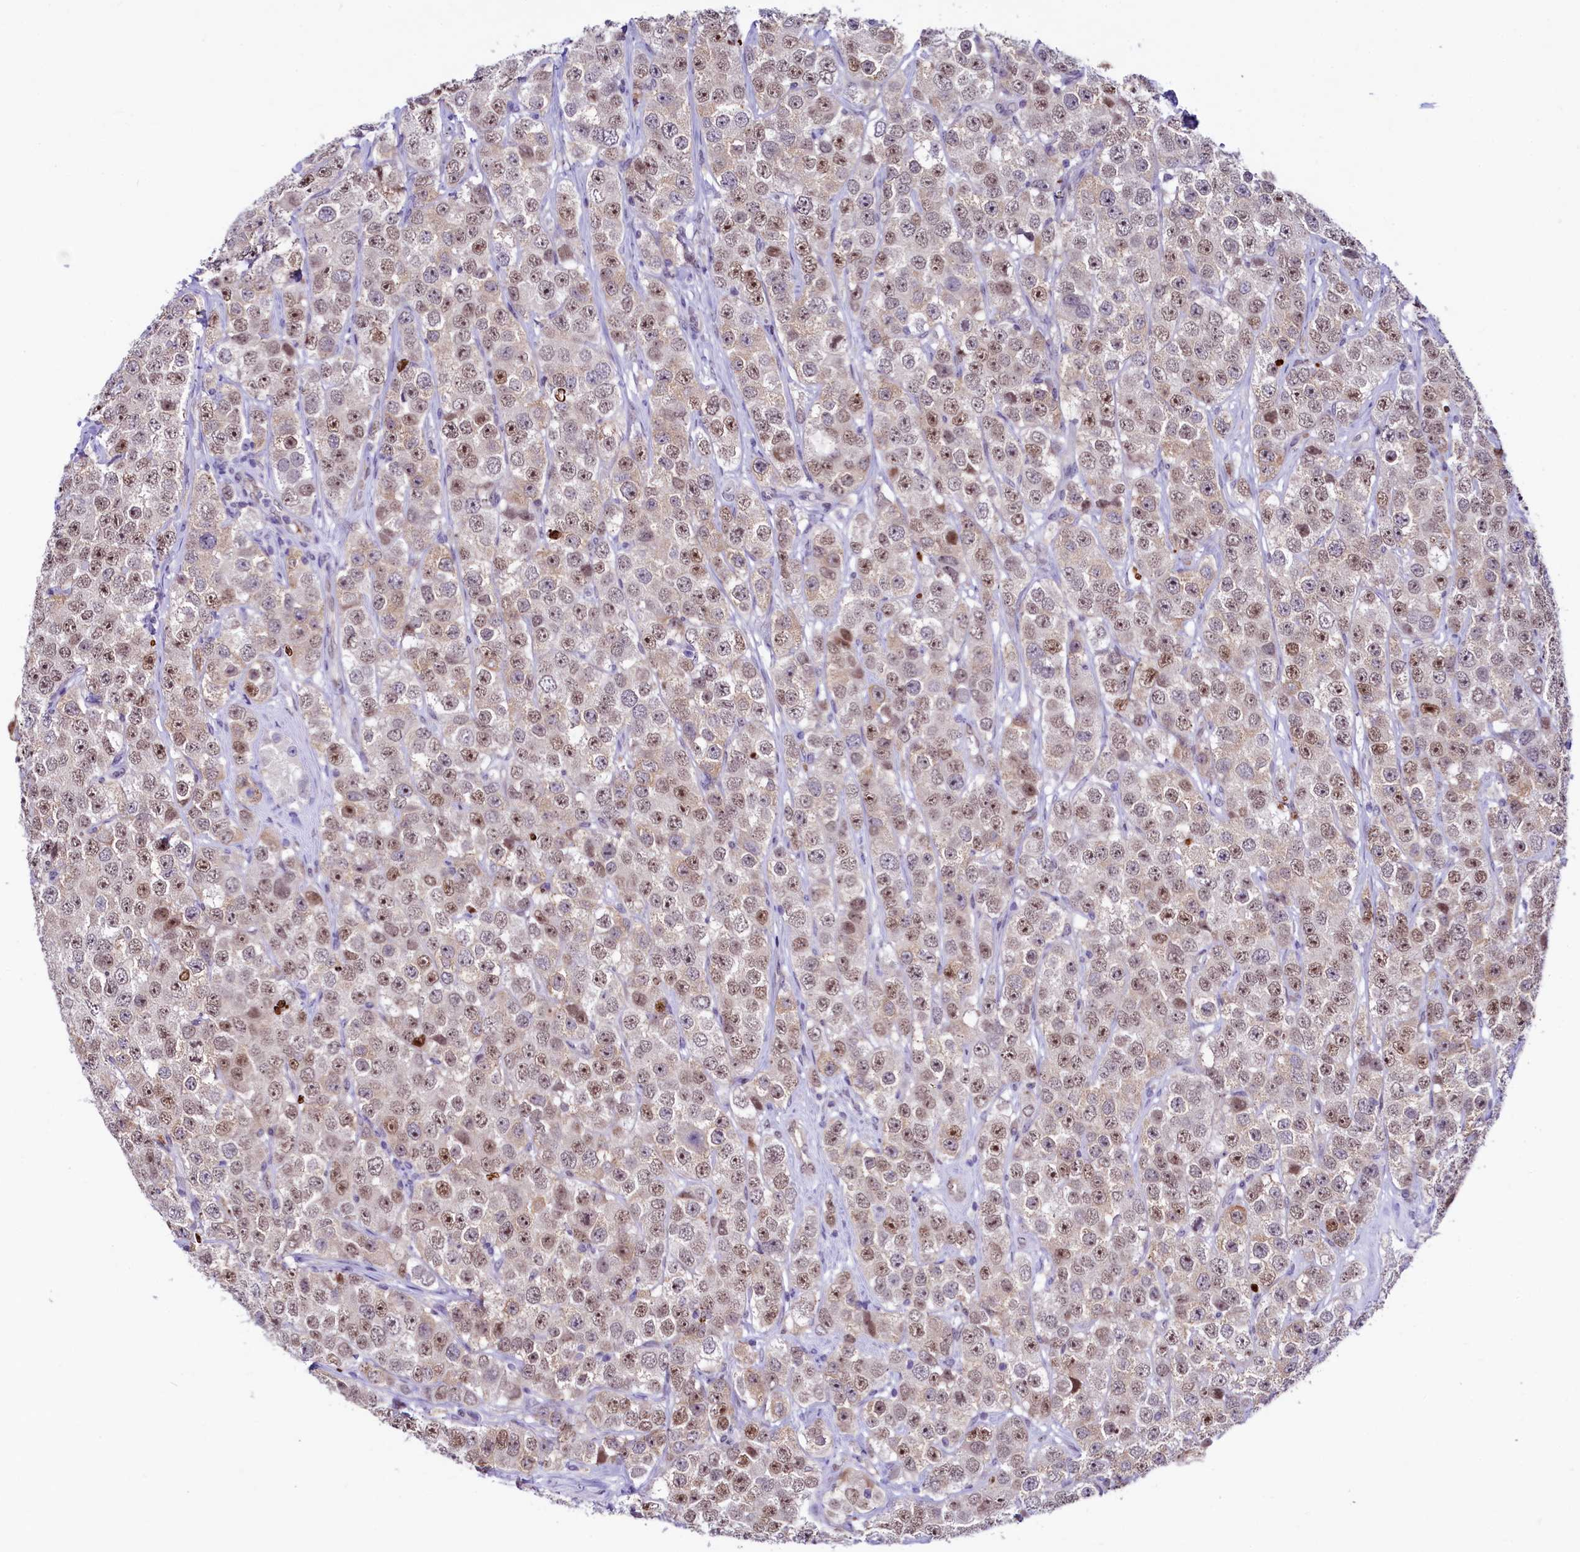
{"staining": {"intensity": "moderate", "quantity": ">75%", "location": "nuclear"}, "tissue": "testis cancer", "cell_type": "Tumor cells", "image_type": "cancer", "snomed": [{"axis": "morphology", "description": "Seminoma, NOS"}, {"axis": "topography", "description": "Testis"}], "caption": "Protein positivity by IHC exhibits moderate nuclear expression in about >75% of tumor cells in seminoma (testis).", "gene": "LEUTX", "patient": {"sex": "male", "age": 28}}